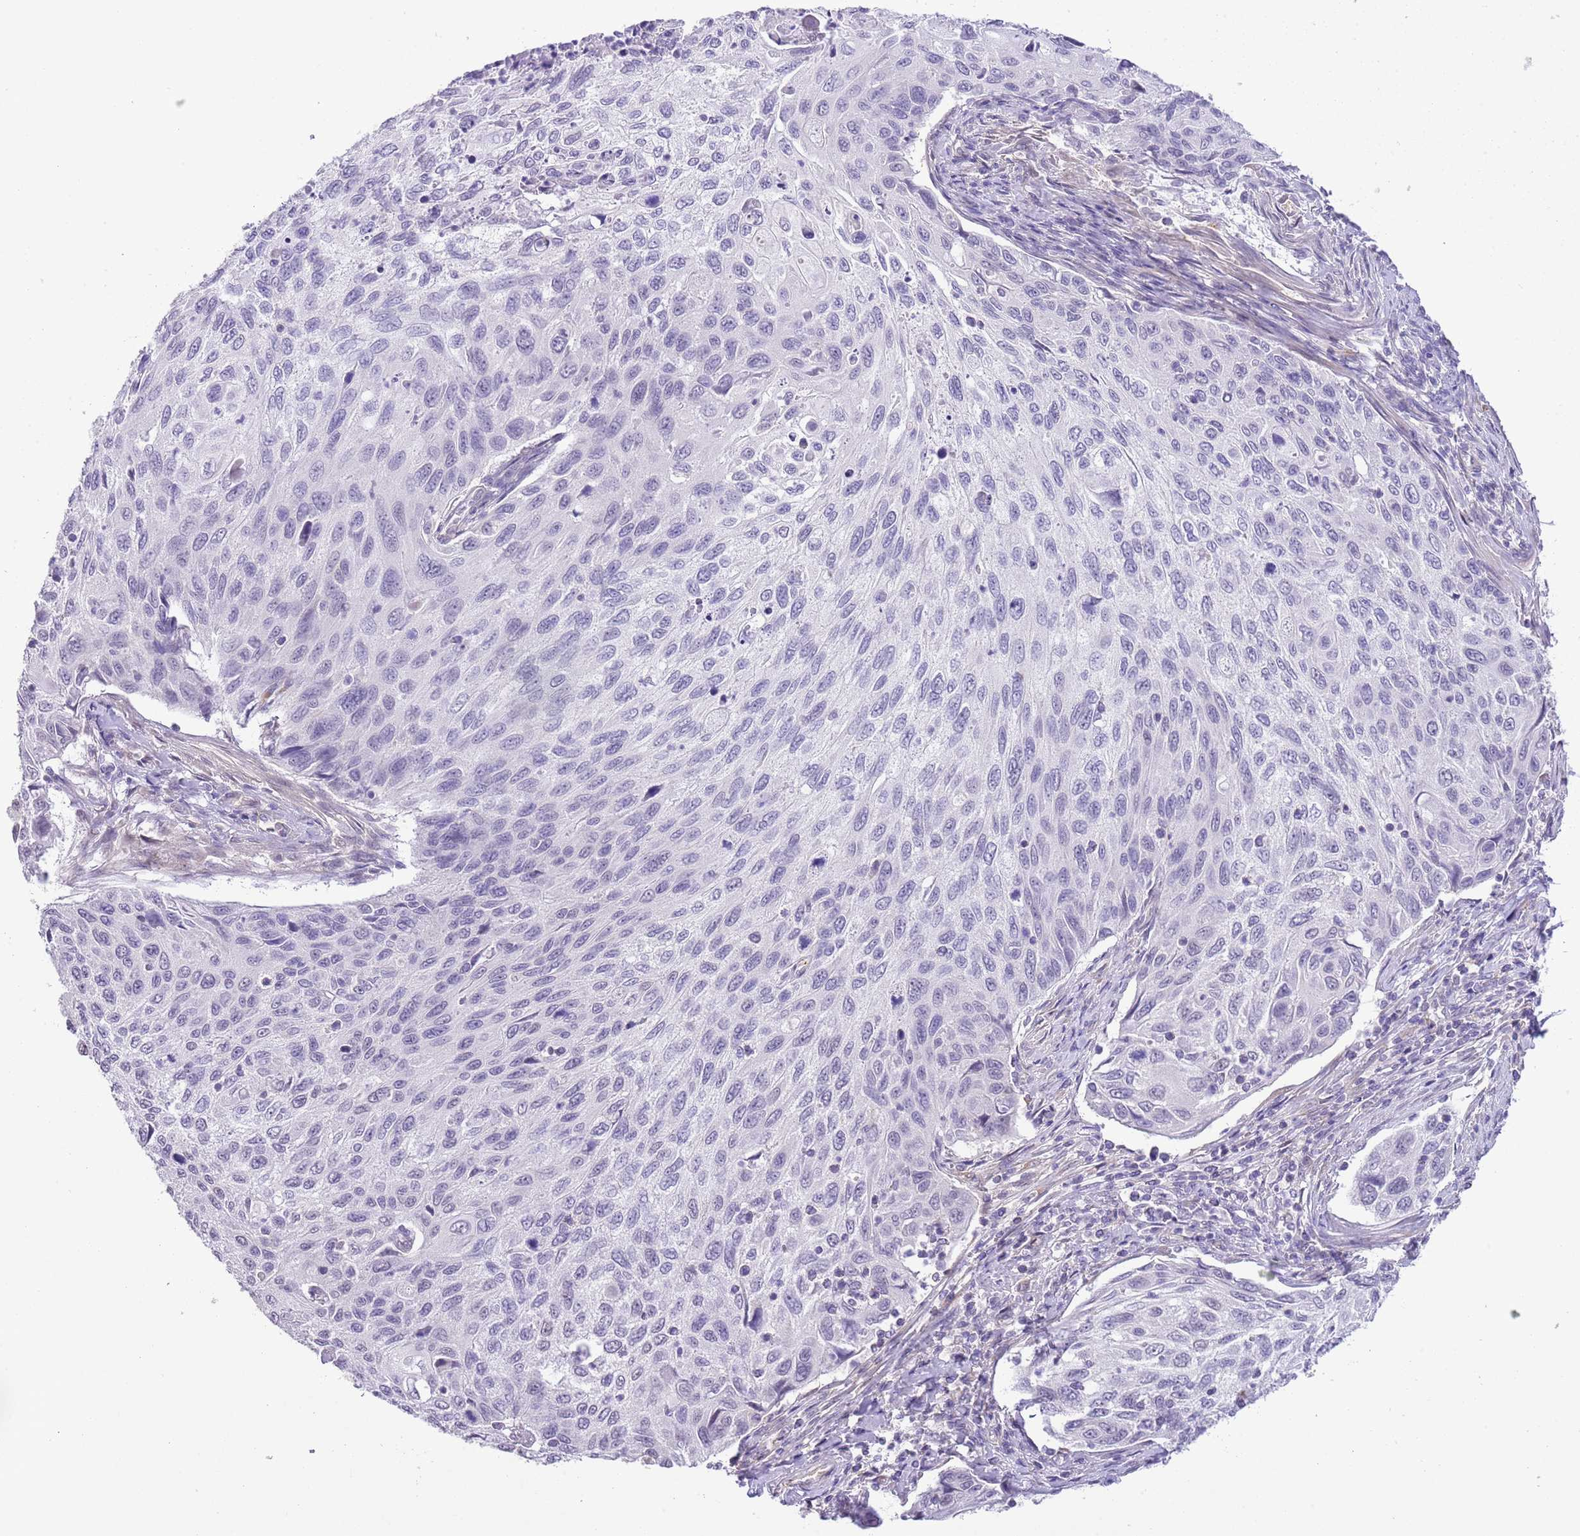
{"staining": {"intensity": "negative", "quantity": "none", "location": "none"}, "tissue": "cervical cancer", "cell_type": "Tumor cells", "image_type": "cancer", "snomed": [{"axis": "morphology", "description": "Squamous cell carcinoma, NOS"}, {"axis": "topography", "description": "Cervix"}], "caption": "Image shows no protein expression in tumor cells of cervical cancer (squamous cell carcinoma) tissue.", "gene": "MIDN", "patient": {"sex": "female", "age": 70}}